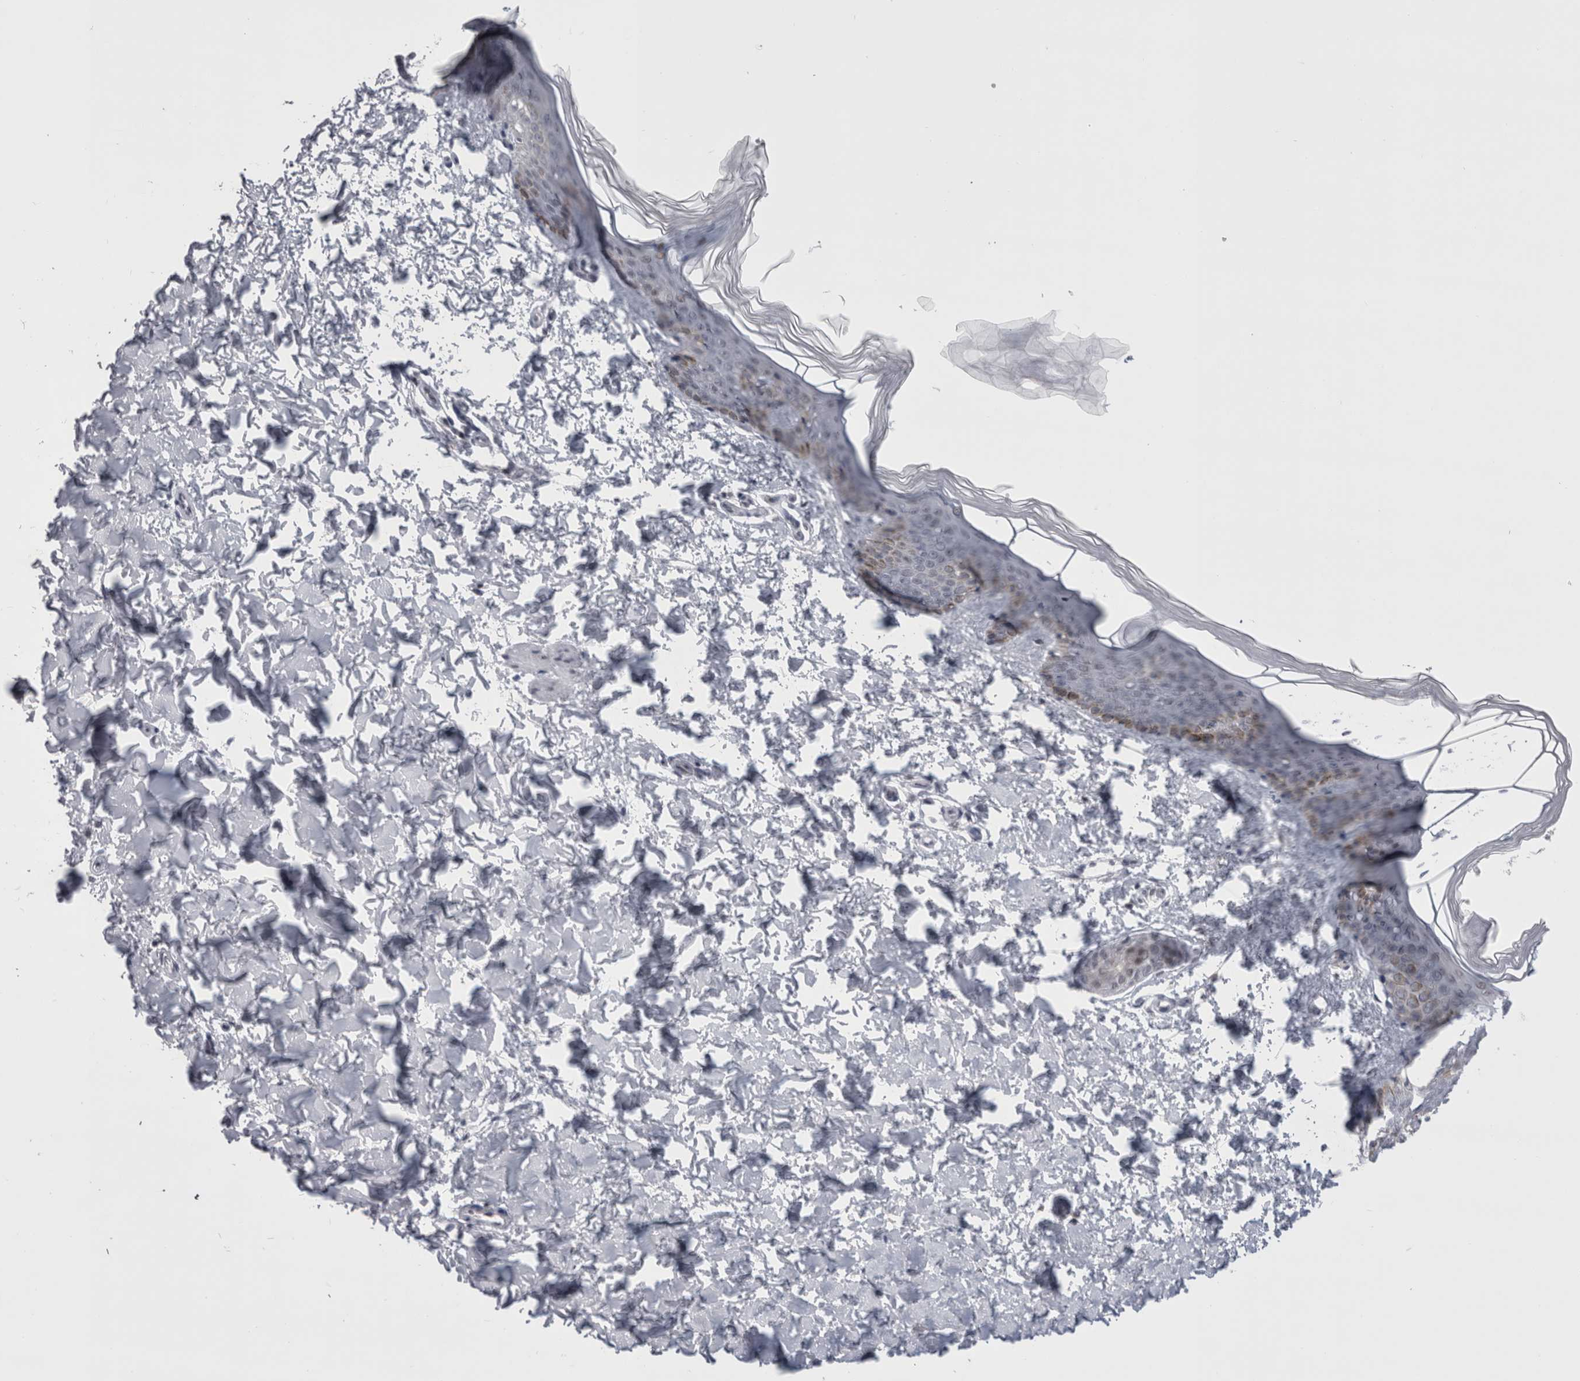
{"staining": {"intensity": "weak", "quantity": ">75%", "location": "nuclear"}, "tissue": "skin", "cell_type": "Fibroblasts", "image_type": "normal", "snomed": [{"axis": "morphology", "description": "Normal tissue, NOS"}, {"axis": "morphology", "description": "Neoplasm, benign, NOS"}, {"axis": "topography", "description": "Skin"}, {"axis": "topography", "description": "Soft tissue"}], "caption": "Skin stained for a protein exhibits weak nuclear positivity in fibroblasts. (DAB (3,3'-diaminobenzidine) = brown stain, brightfield microscopy at high magnification).", "gene": "PSMB2", "patient": {"sex": "male", "age": 26}}